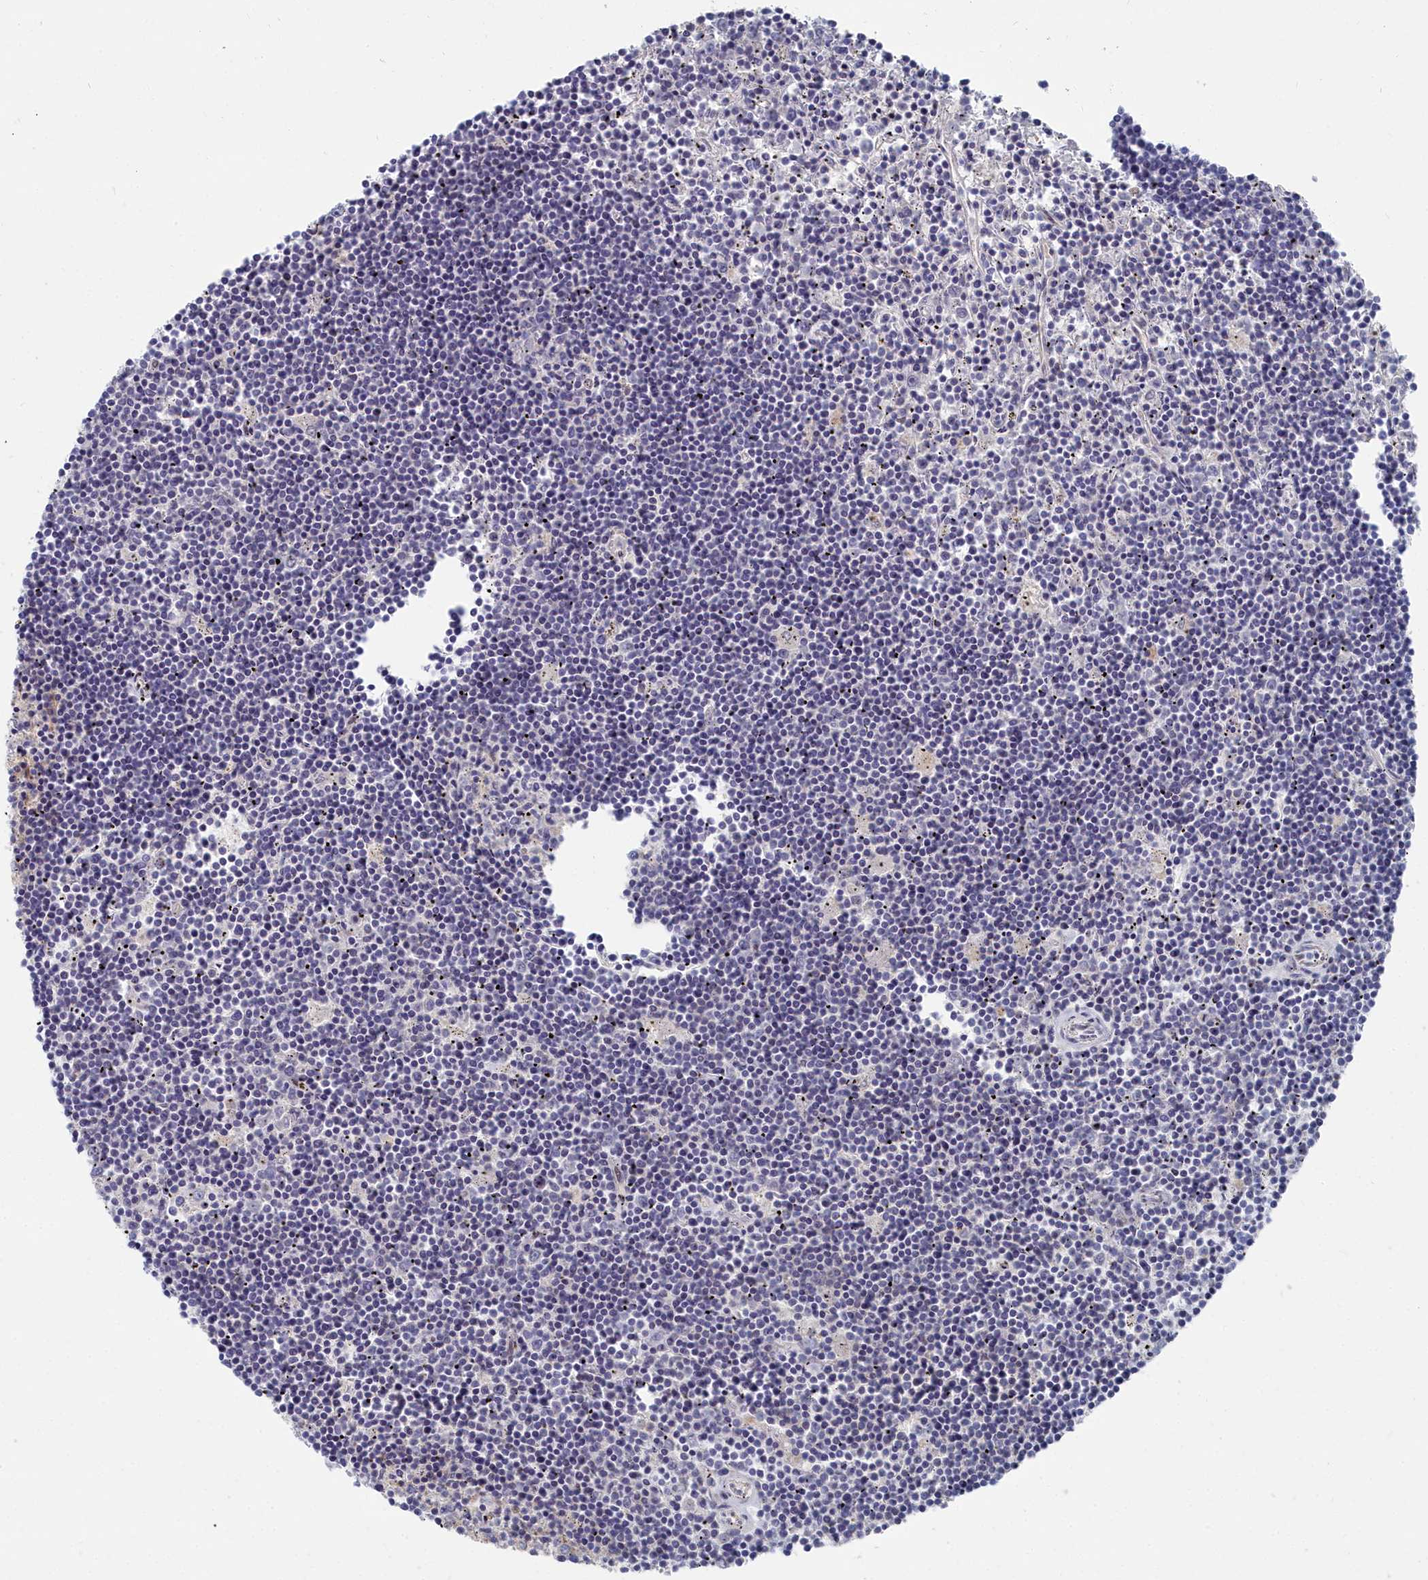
{"staining": {"intensity": "negative", "quantity": "none", "location": "none"}, "tissue": "lymphoma", "cell_type": "Tumor cells", "image_type": "cancer", "snomed": [{"axis": "morphology", "description": "Malignant lymphoma, non-Hodgkin's type, Low grade"}, {"axis": "topography", "description": "Spleen"}], "caption": "A micrograph of low-grade malignant lymphoma, non-Hodgkin's type stained for a protein shows no brown staining in tumor cells. The staining was performed using DAB (3,3'-diaminobenzidine) to visualize the protein expression in brown, while the nuclei were stained in blue with hematoxylin (Magnification: 20x).", "gene": "RPS27A", "patient": {"sex": "male", "age": 76}}